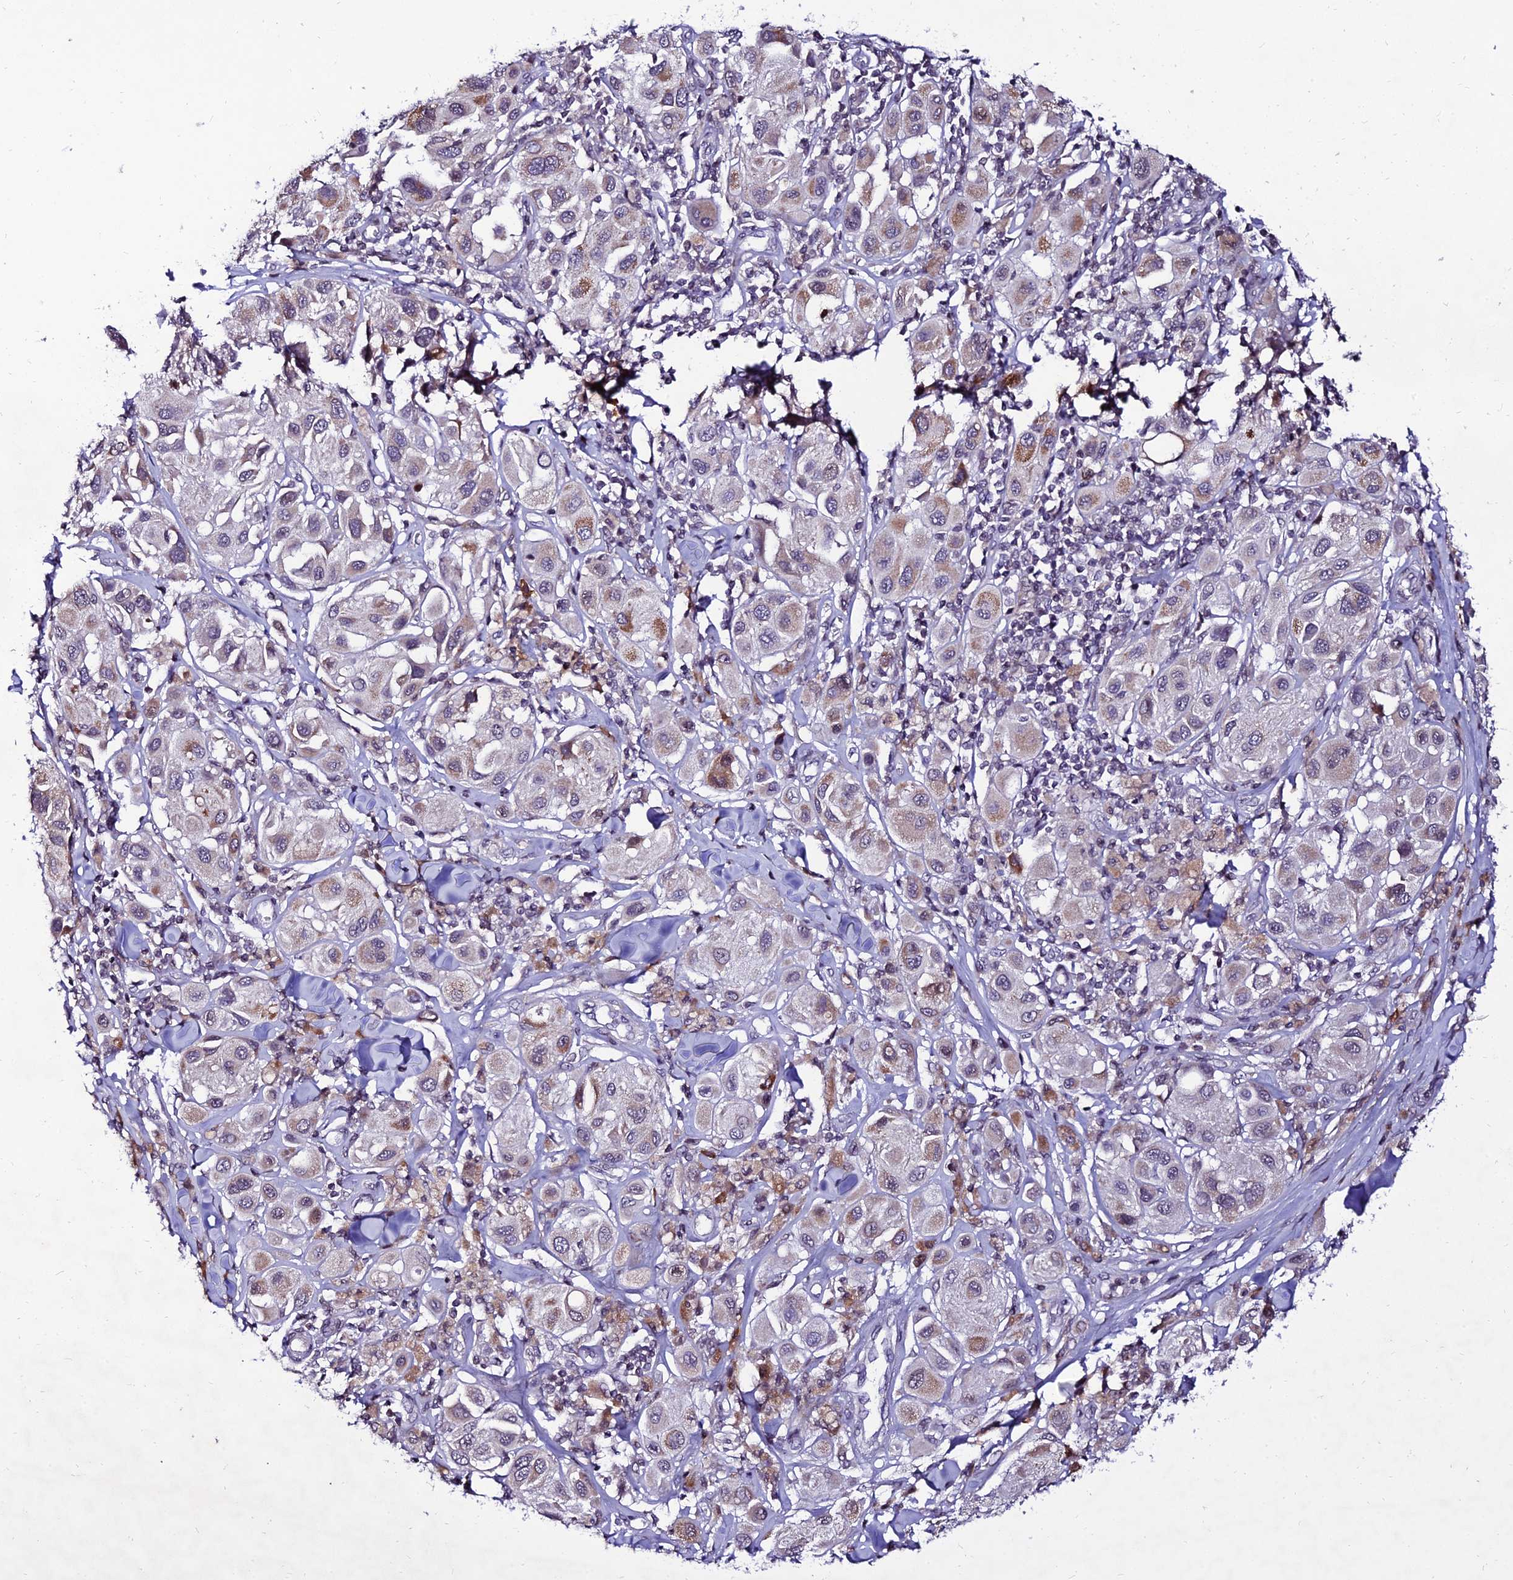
{"staining": {"intensity": "weak", "quantity": "25%-75%", "location": "cytoplasmic/membranous"}, "tissue": "melanoma", "cell_type": "Tumor cells", "image_type": "cancer", "snomed": [{"axis": "morphology", "description": "Malignant melanoma, Metastatic site"}, {"axis": "topography", "description": "Skin"}], "caption": "DAB (3,3'-diaminobenzidine) immunohistochemical staining of malignant melanoma (metastatic site) shows weak cytoplasmic/membranous protein expression in approximately 25%-75% of tumor cells.", "gene": "CDNF", "patient": {"sex": "male", "age": 41}}